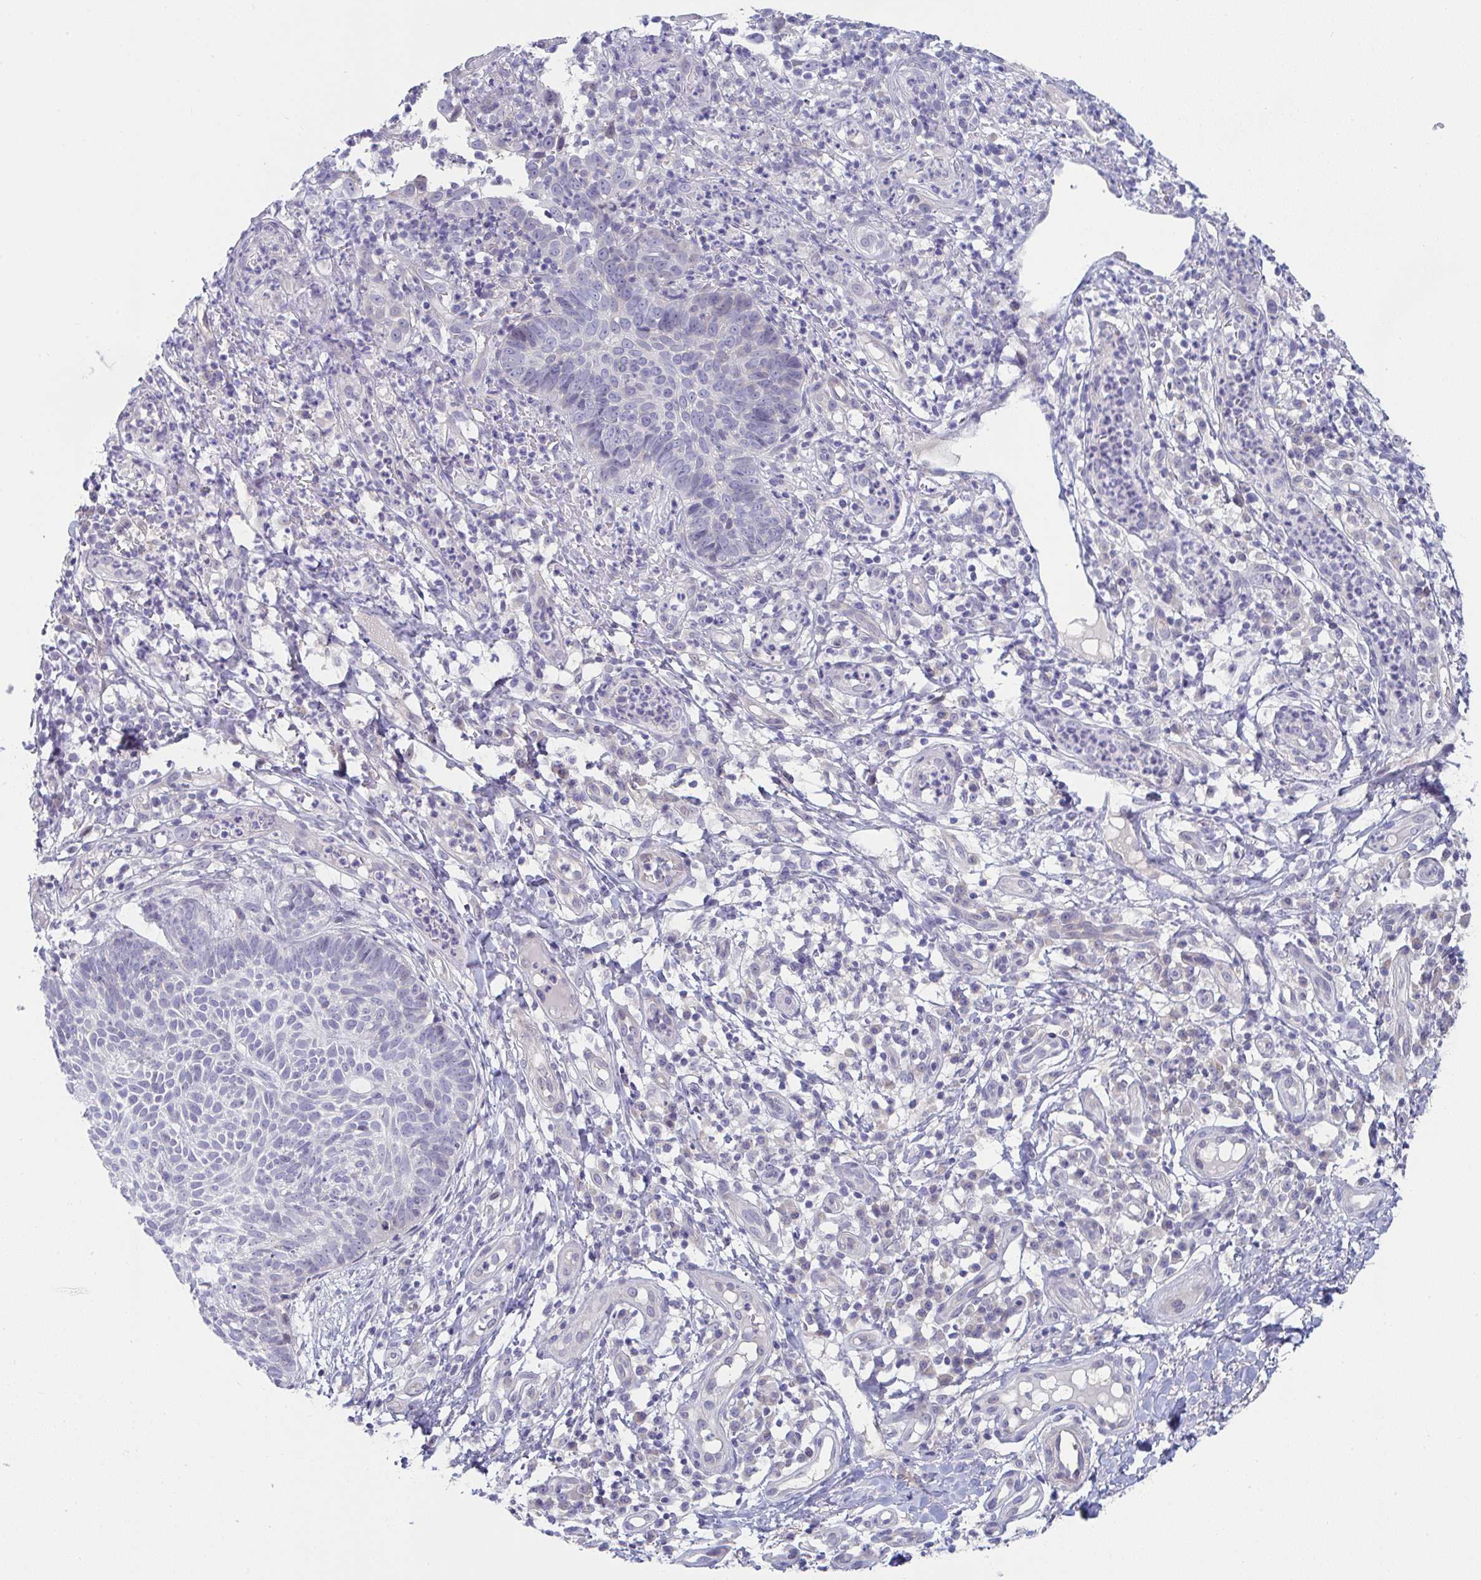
{"staining": {"intensity": "negative", "quantity": "none", "location": "none"}, "tissue": "skin cancer", "cell_type": "Tumor cells", "image_type": "cancer", "snomed": [{"axis": "morphology", "description": "Basal cell carcinoma"}, {"axis": "topography", "description": "Skin"}, {"axis": "topography", "description": "Skin of leg"}], "caption": "Photomicrograph shows no protein positivity in tumor cells of skin cancer tissue. Brightfield microscopy of IHC stained with DAB (brown) and hematoxylin (blue), captured at high magnification.", "gene": "VWDE", "patient": {"sex": "female", "age": 87}}